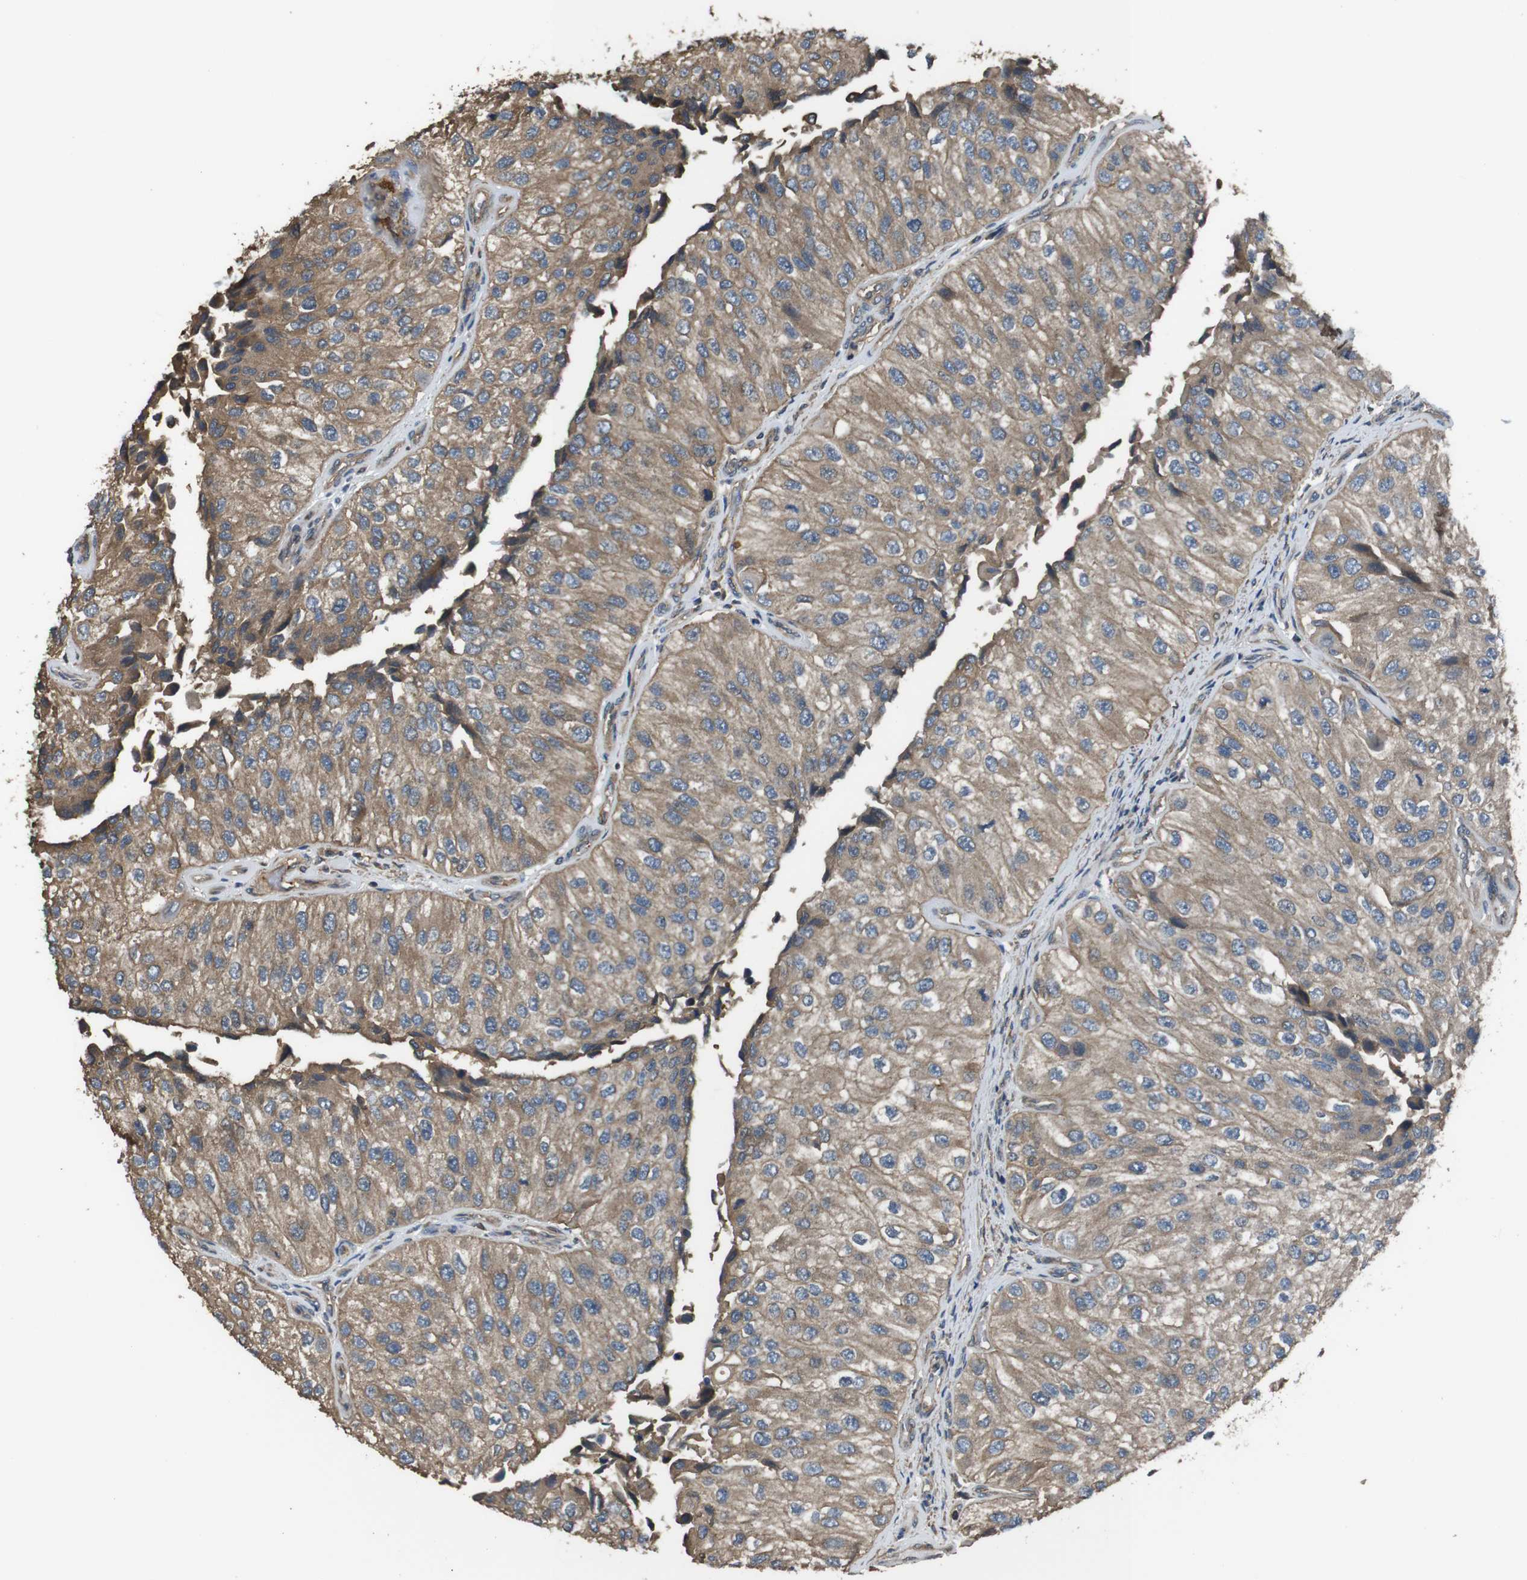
{"staining": {"intensity": "moderate", "quantity": ">75%", "location": "cytoplasmic/membranous"}, "tissue": "urothelial cancer", "cell_type": "Tumor cells", "image_type": "cancer", "snomed": [{"axis": "morphology", "description": "Urothelial carcinoma, High grade"}, {"axis": "topography", "description": "Kidney"}, {"axis": "topography", "description": "Urinary bladder"}], "caption": "Moderate cytoplasmic/membranous protein staining is appreciated in about >75% of tumor cells in high-grade urothelial carcinoma. The staining was performed using DAB (3,3'-diaminobenzidine) to visualize the protein expression in brown, while the nuclei were stained in blue with hematoxylin (Magnification: 20x).", "gene": "FUT2", "patient": {"sex": "male", "age": 77}}